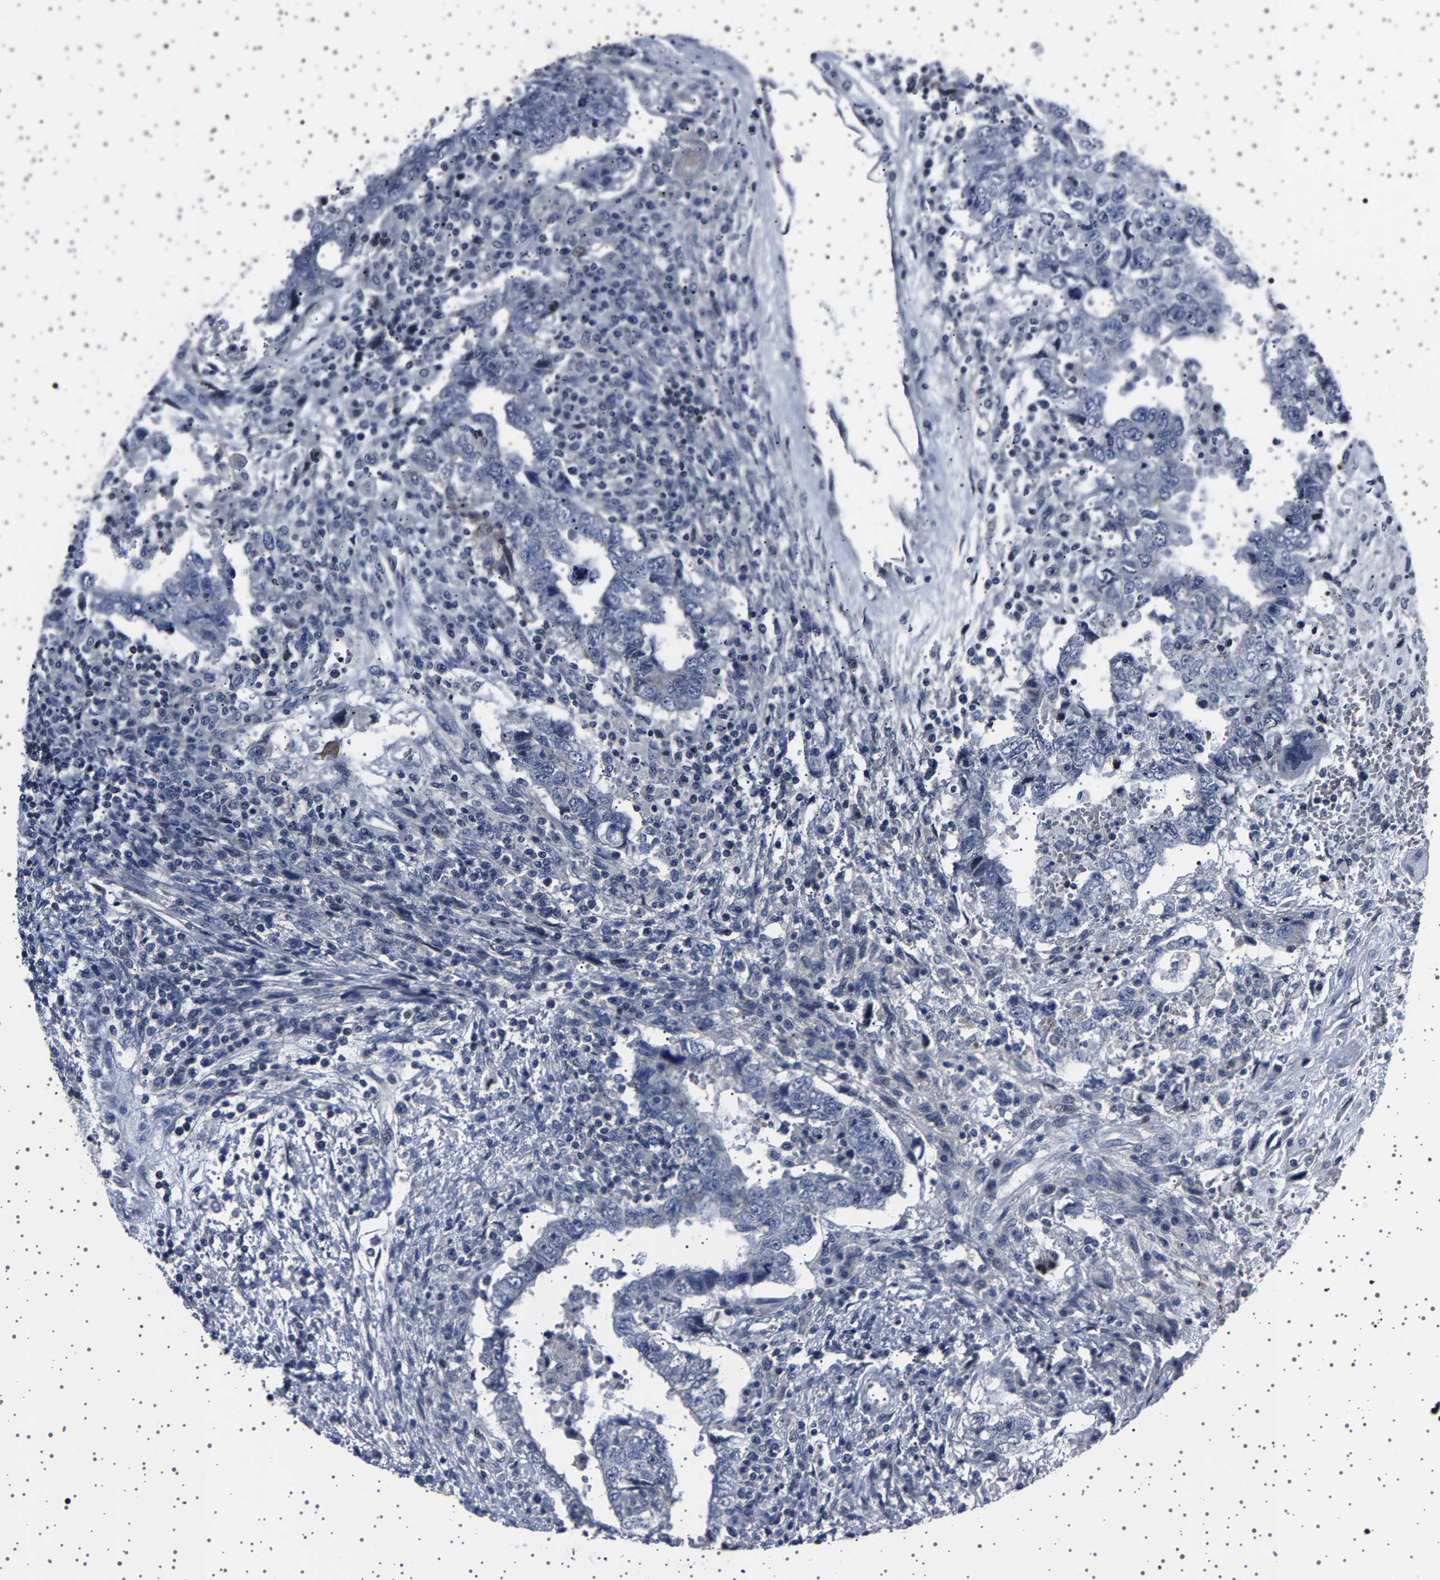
{"staining": {"intensity": "negative", "quantity": "none", "location": "none"}, "tissue": "testis cancer", "cell_type": "Tumor cells", "image_type": "cancer", "snomed": [{"axis": "morphology", "description": "Carcinoma, Embryonal, NOS"}, {"axis": "topography", "description": "Testis"}], "caption": "A high-resolution micrograph shows immunohistochemistry staining of testis cancer (embryonal carcinoma), which reveals no significant expression in tumor cells.", "gene": "PAK5", "patient": {"sex": "male", "age": 26}}